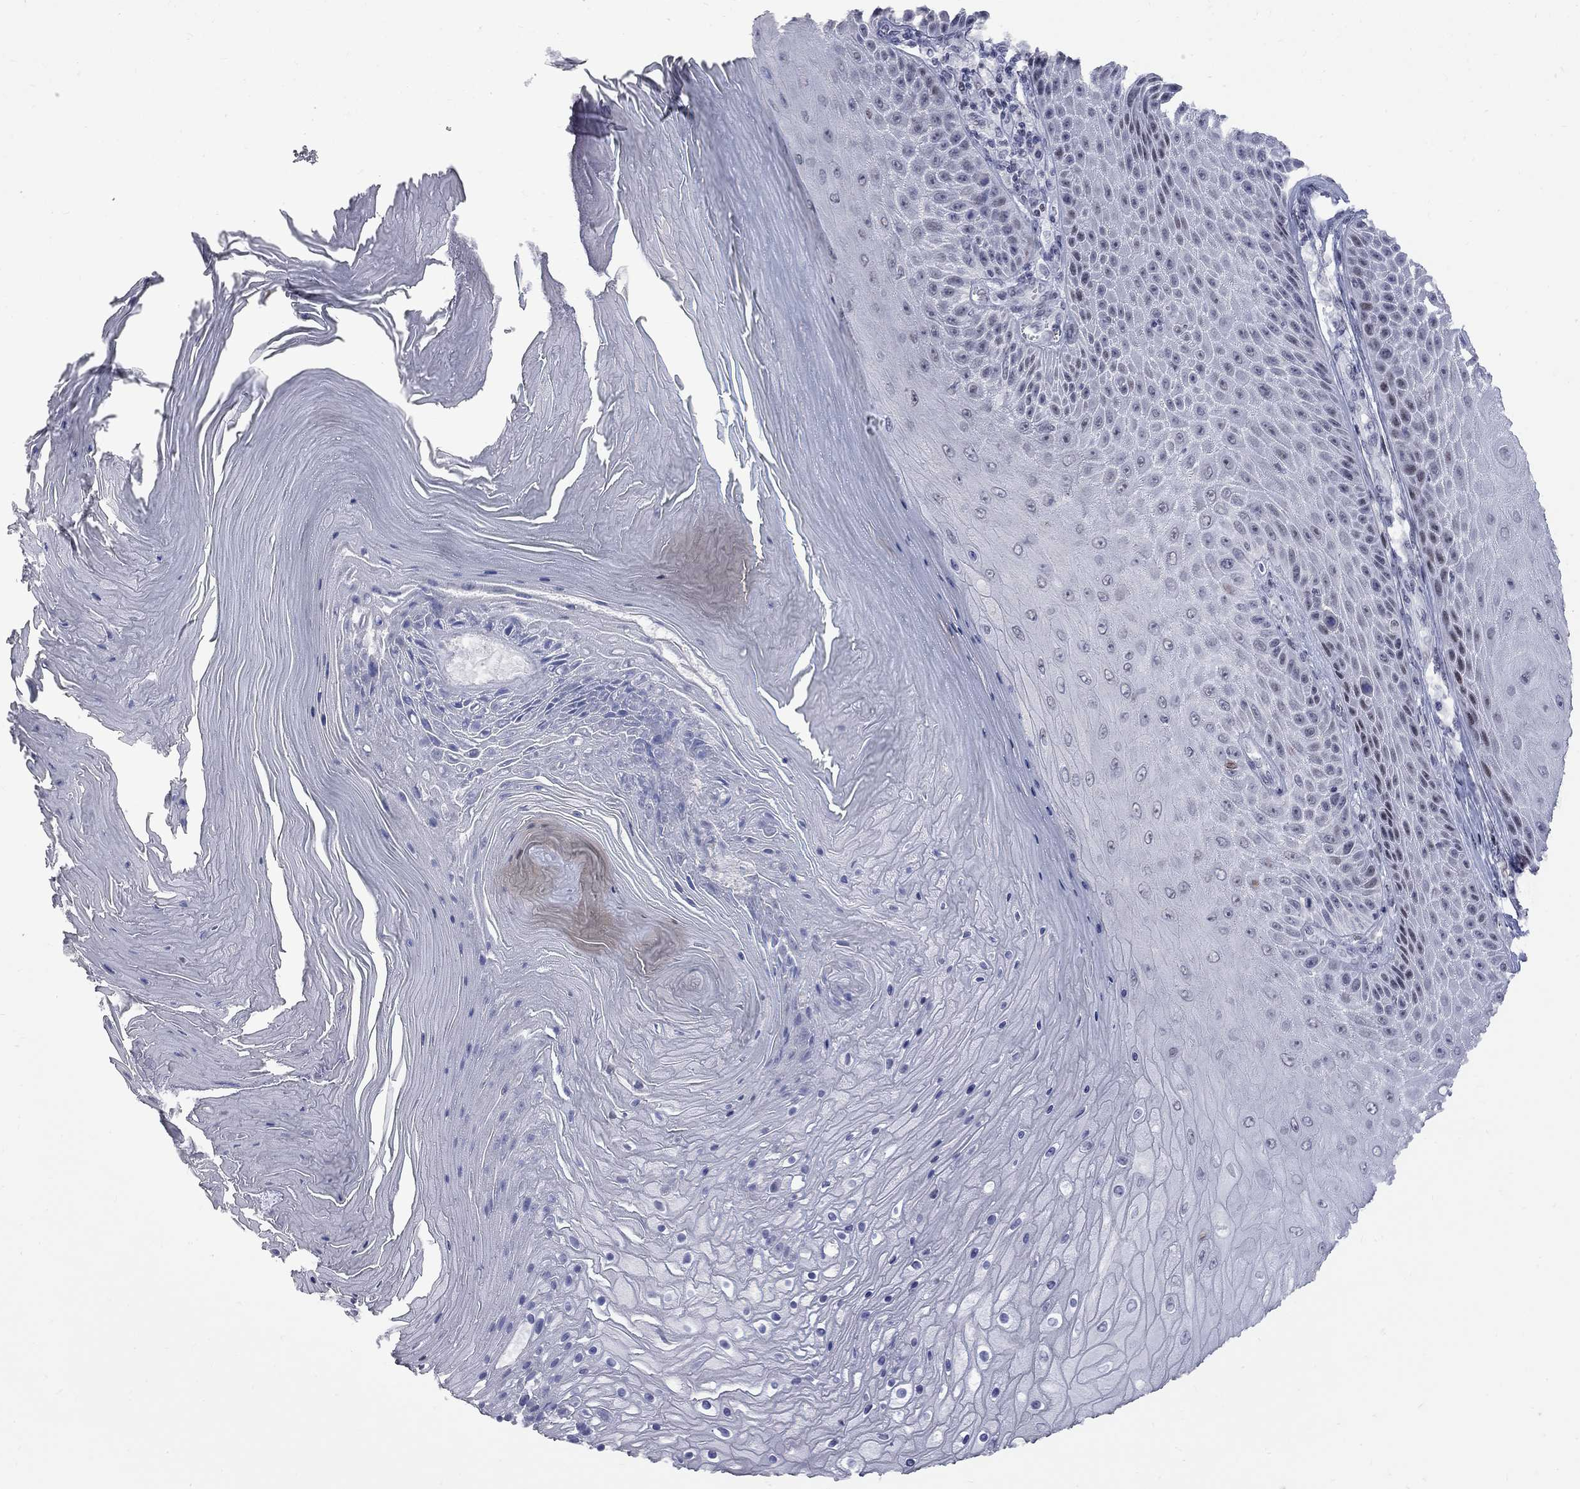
{"staining": {"intensity": "negative", "quantity": "none", "location": "none"}, "tissue": "skin cancer", "cell_type": "Tumor cells", "image_type": "cancer", "snomed": [{"axis": "morphology", "description": "Squamous cell carcinoma, NOS"}, {"axis": "topography", "description": "Skin"}], "caption": "DAB (3,3'-diaminobenzidine) immunohistochemical staining of skin cancer exhibits no significant positivity in tumor cells.", "gene": "ZNF154", "patient": {"sex": "male", "age": 62}}